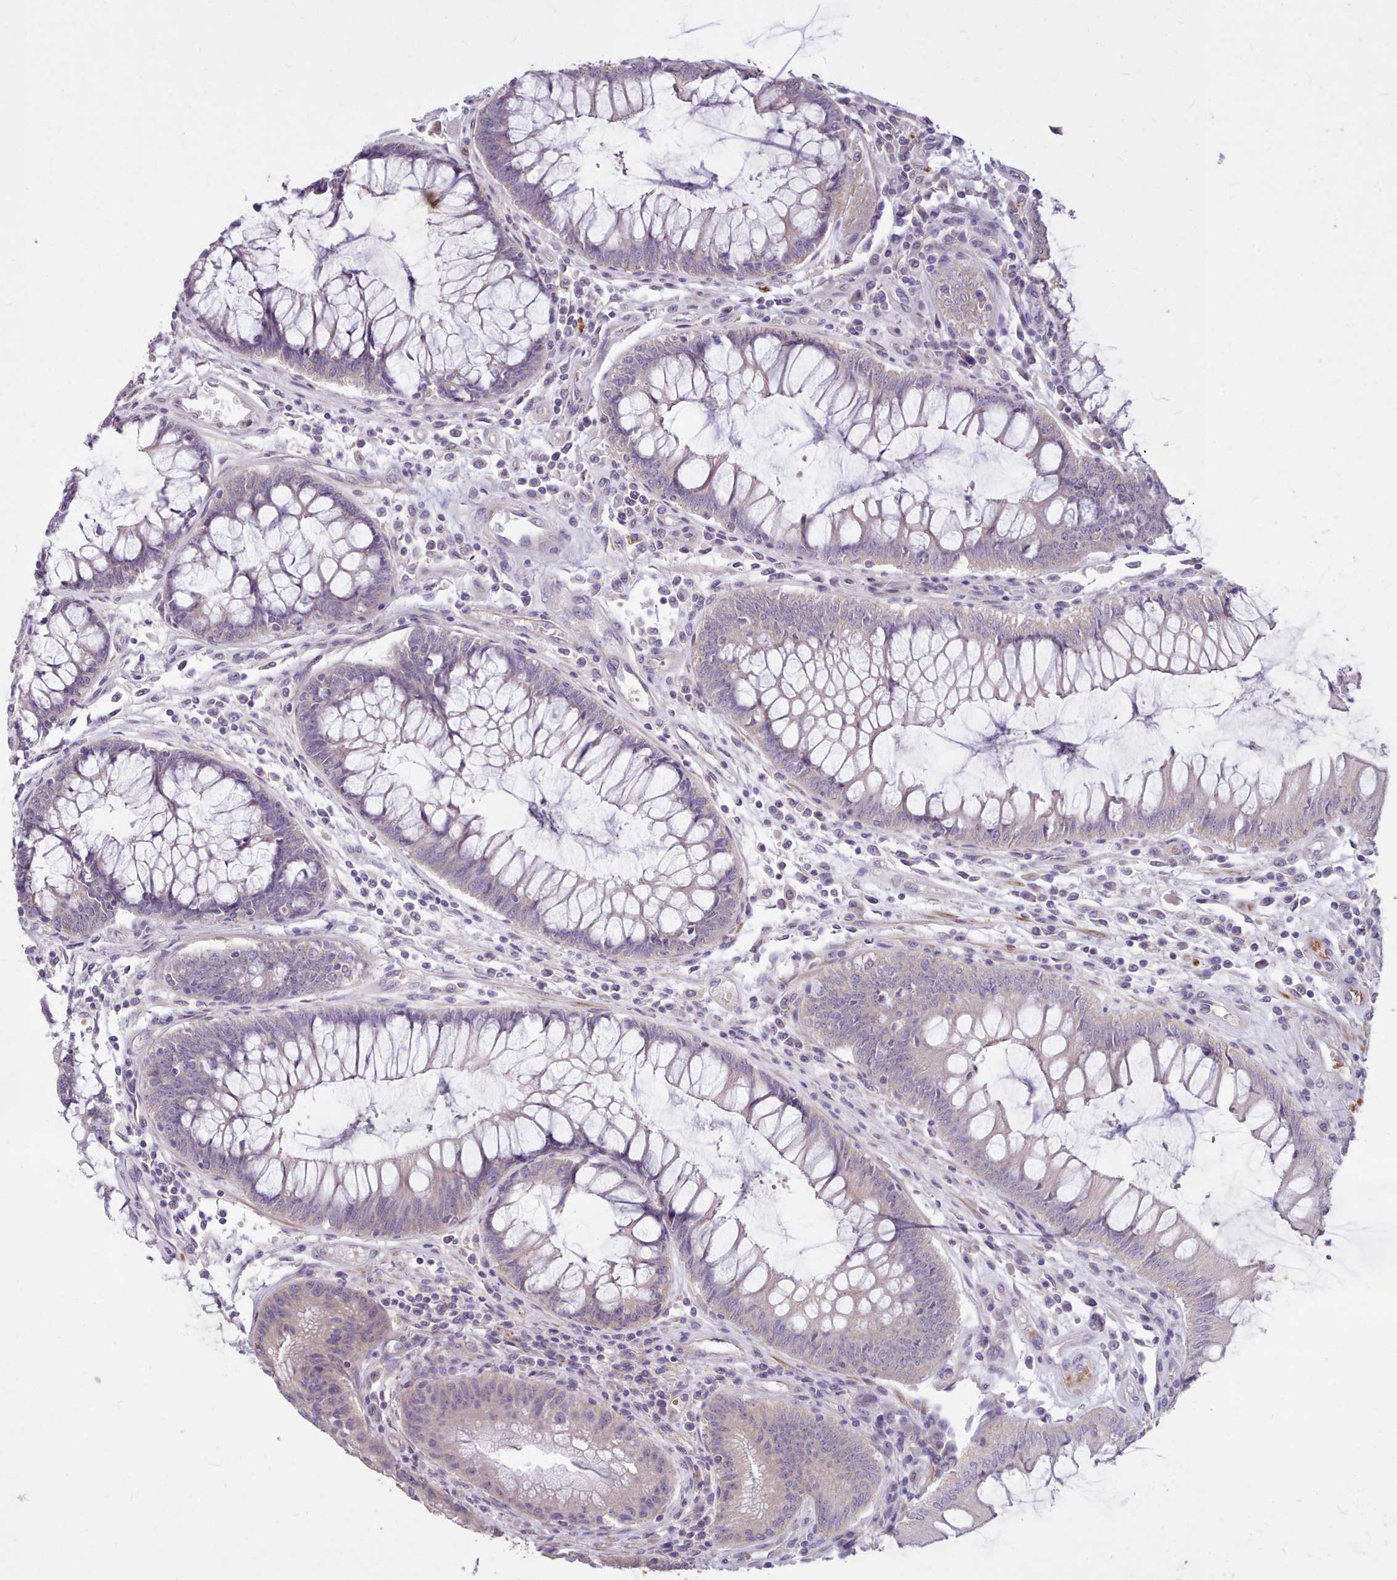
{"staining": {"intensity": "negative", "quantity": "none", "location": "none"}, "tissue": "colorectal cancer", "cell_type": "Tumor cells", "image_type": "cancer", "snomed": [{"axis": "morphology", "description": "Adenocarcinoma, NOS"}, {"axis": "topography", "description": "Colon"}], "caption": "An immunohistochemistry photomicrograph of adenocarcinoma (colorectal) is shown. There is no staining in tumor cells of adenocarcinoma (colorectal).", "gene": "ZNF607", "patient": {"sex": "female", "age": 67}}